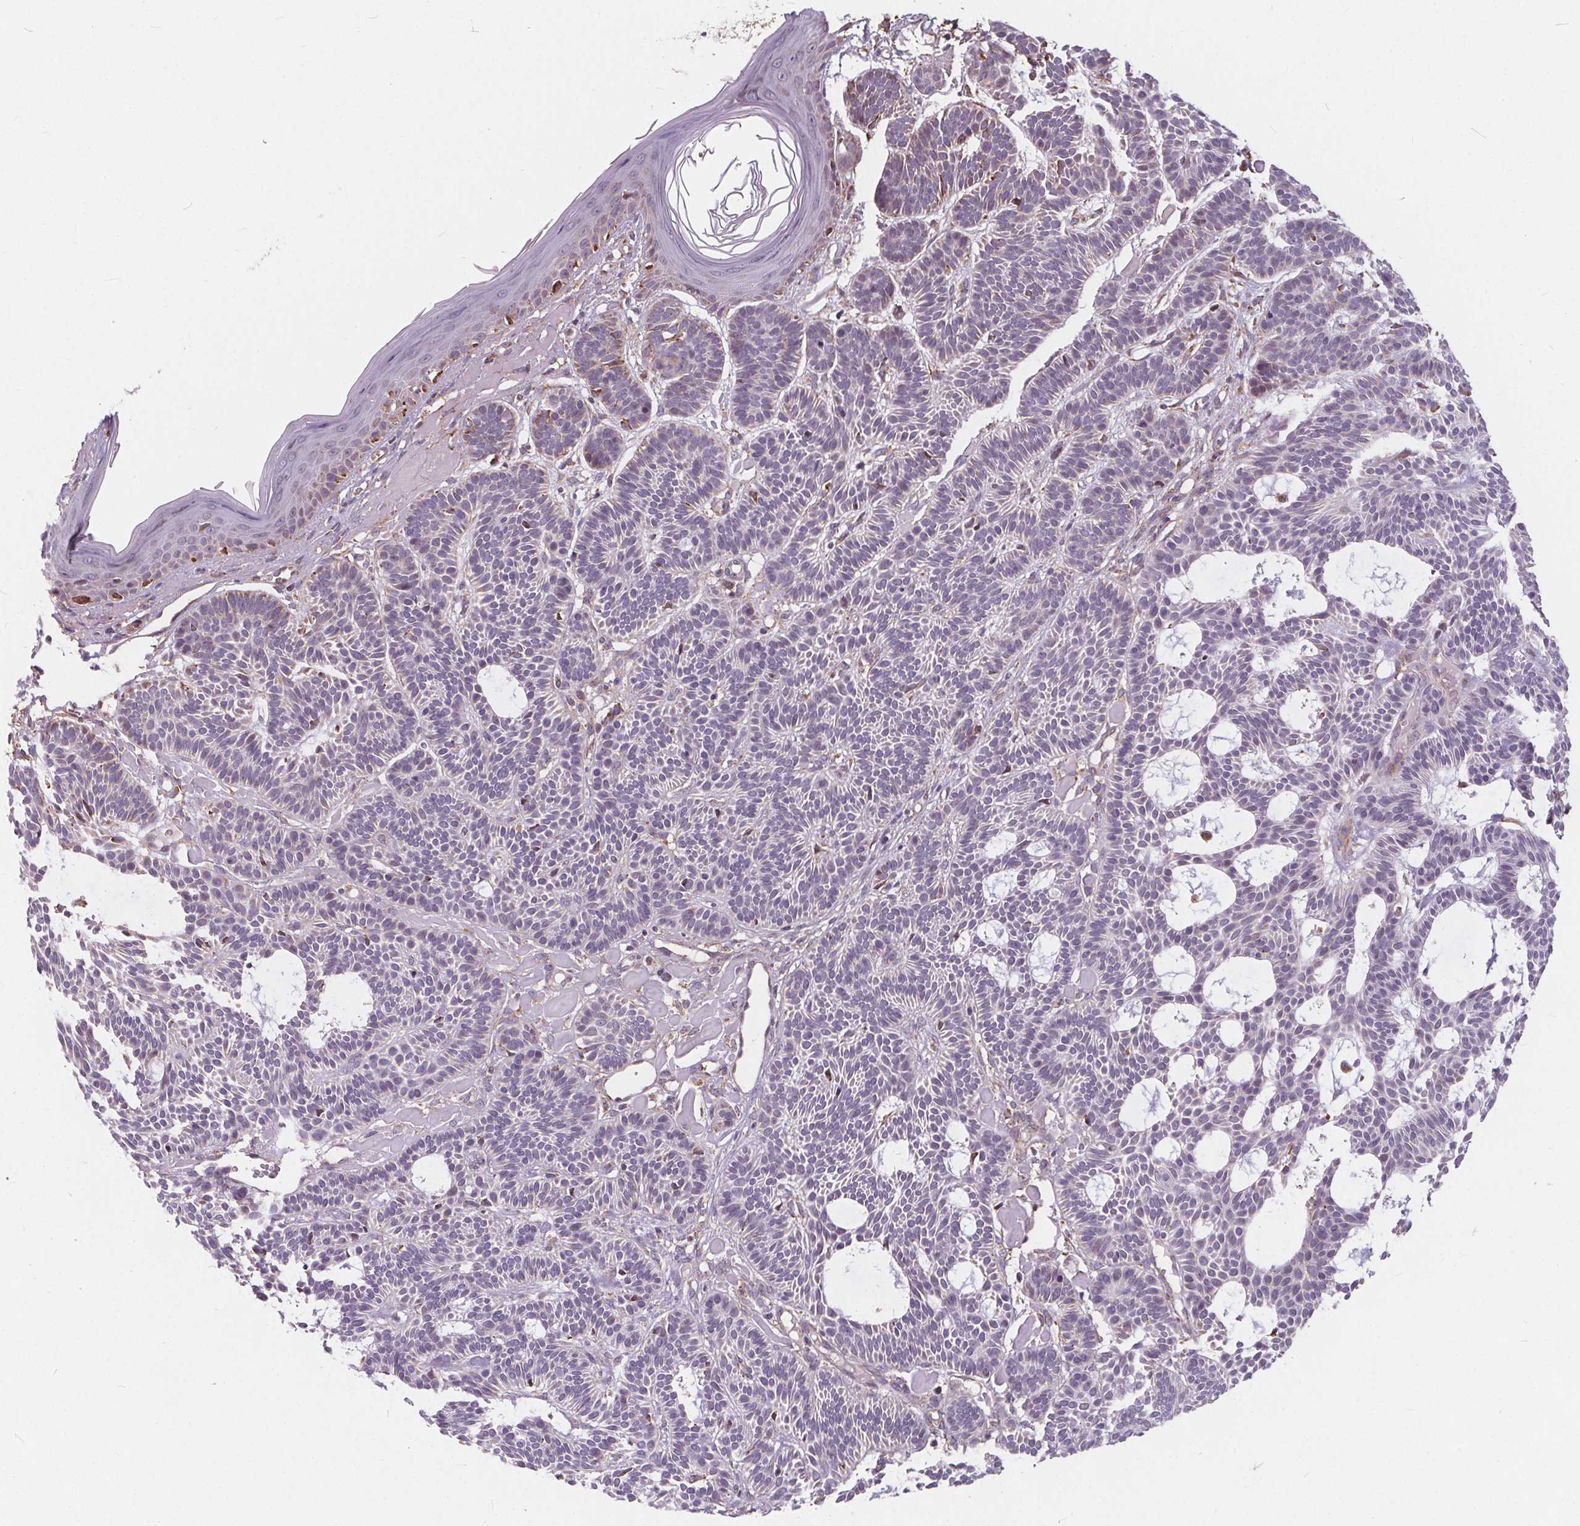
{"staining": {"intensity": "negative", "quantity": "none", "location": "none"}, "tissue": "skin cancer", "cell_type": "Tumor cells", "image_type": "cancer", "snomed": [{"axis": "morphology", "description": "Basal cell carcinoma"}, {"axis": "topography", "description": "Skin"}], "caption": "The histopathology image displays no significant positivity in tumor cells of skin basal cell carcinoma.", "gene": "PLSCR3", "patient": {"sex": "male", "age": 85}}